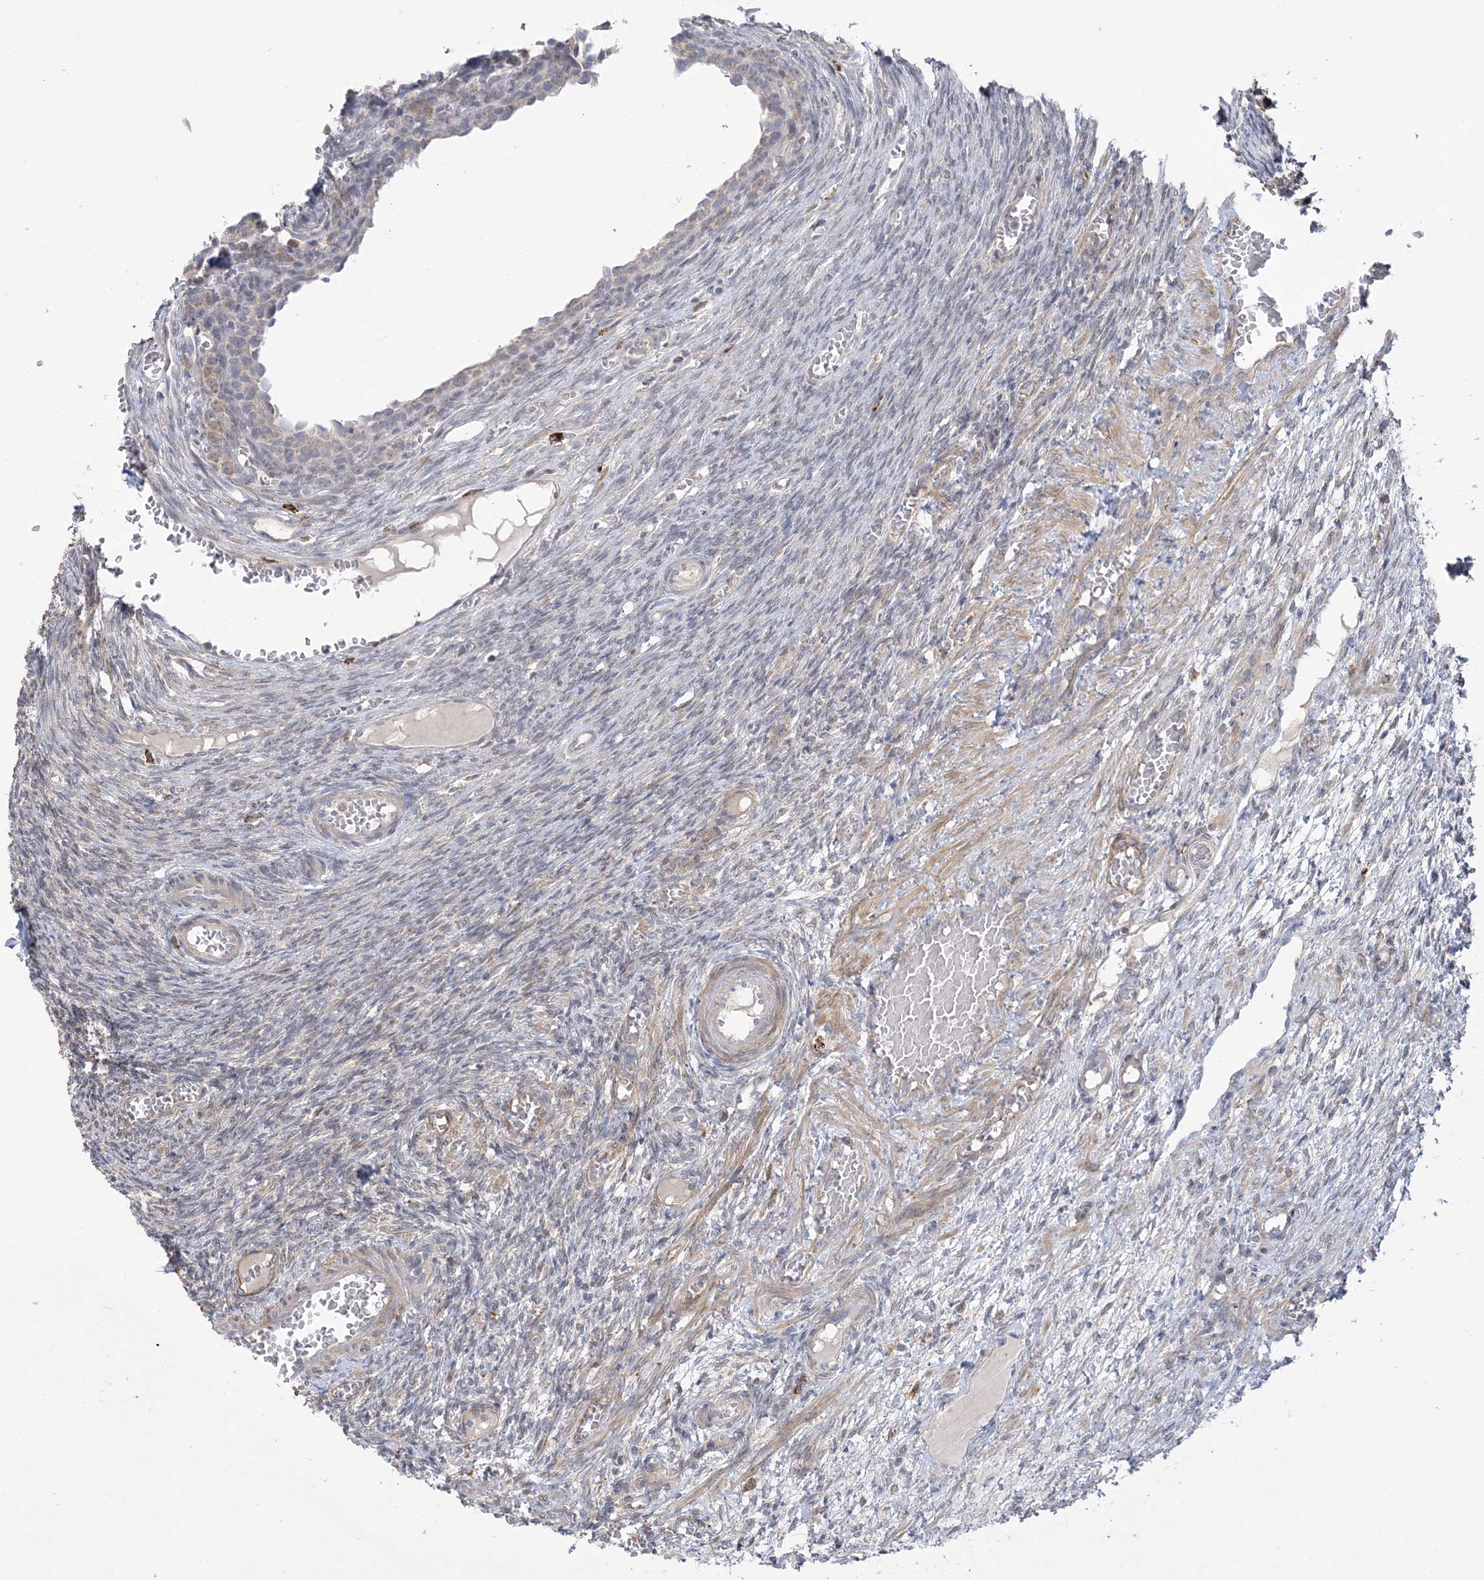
{"staining": {"intensity": "negative", "quantity": "none", "location": "none"}, "tissue": "ovary", "cell_type": "Ovarian stroma cells", "image_type": "normal", "snomed": [{"axis": "morphology", "description": "Normal tissue, NOS"}, {"axis": "topography", "description": "Ovary"}], "caption": "This is a histopathology image of IHC staining of unremarkable ovary, which shows no positivity in ovarian stroma cells.", "gene": "HAAO", "patient": {"sex": "female", "age": 27}}